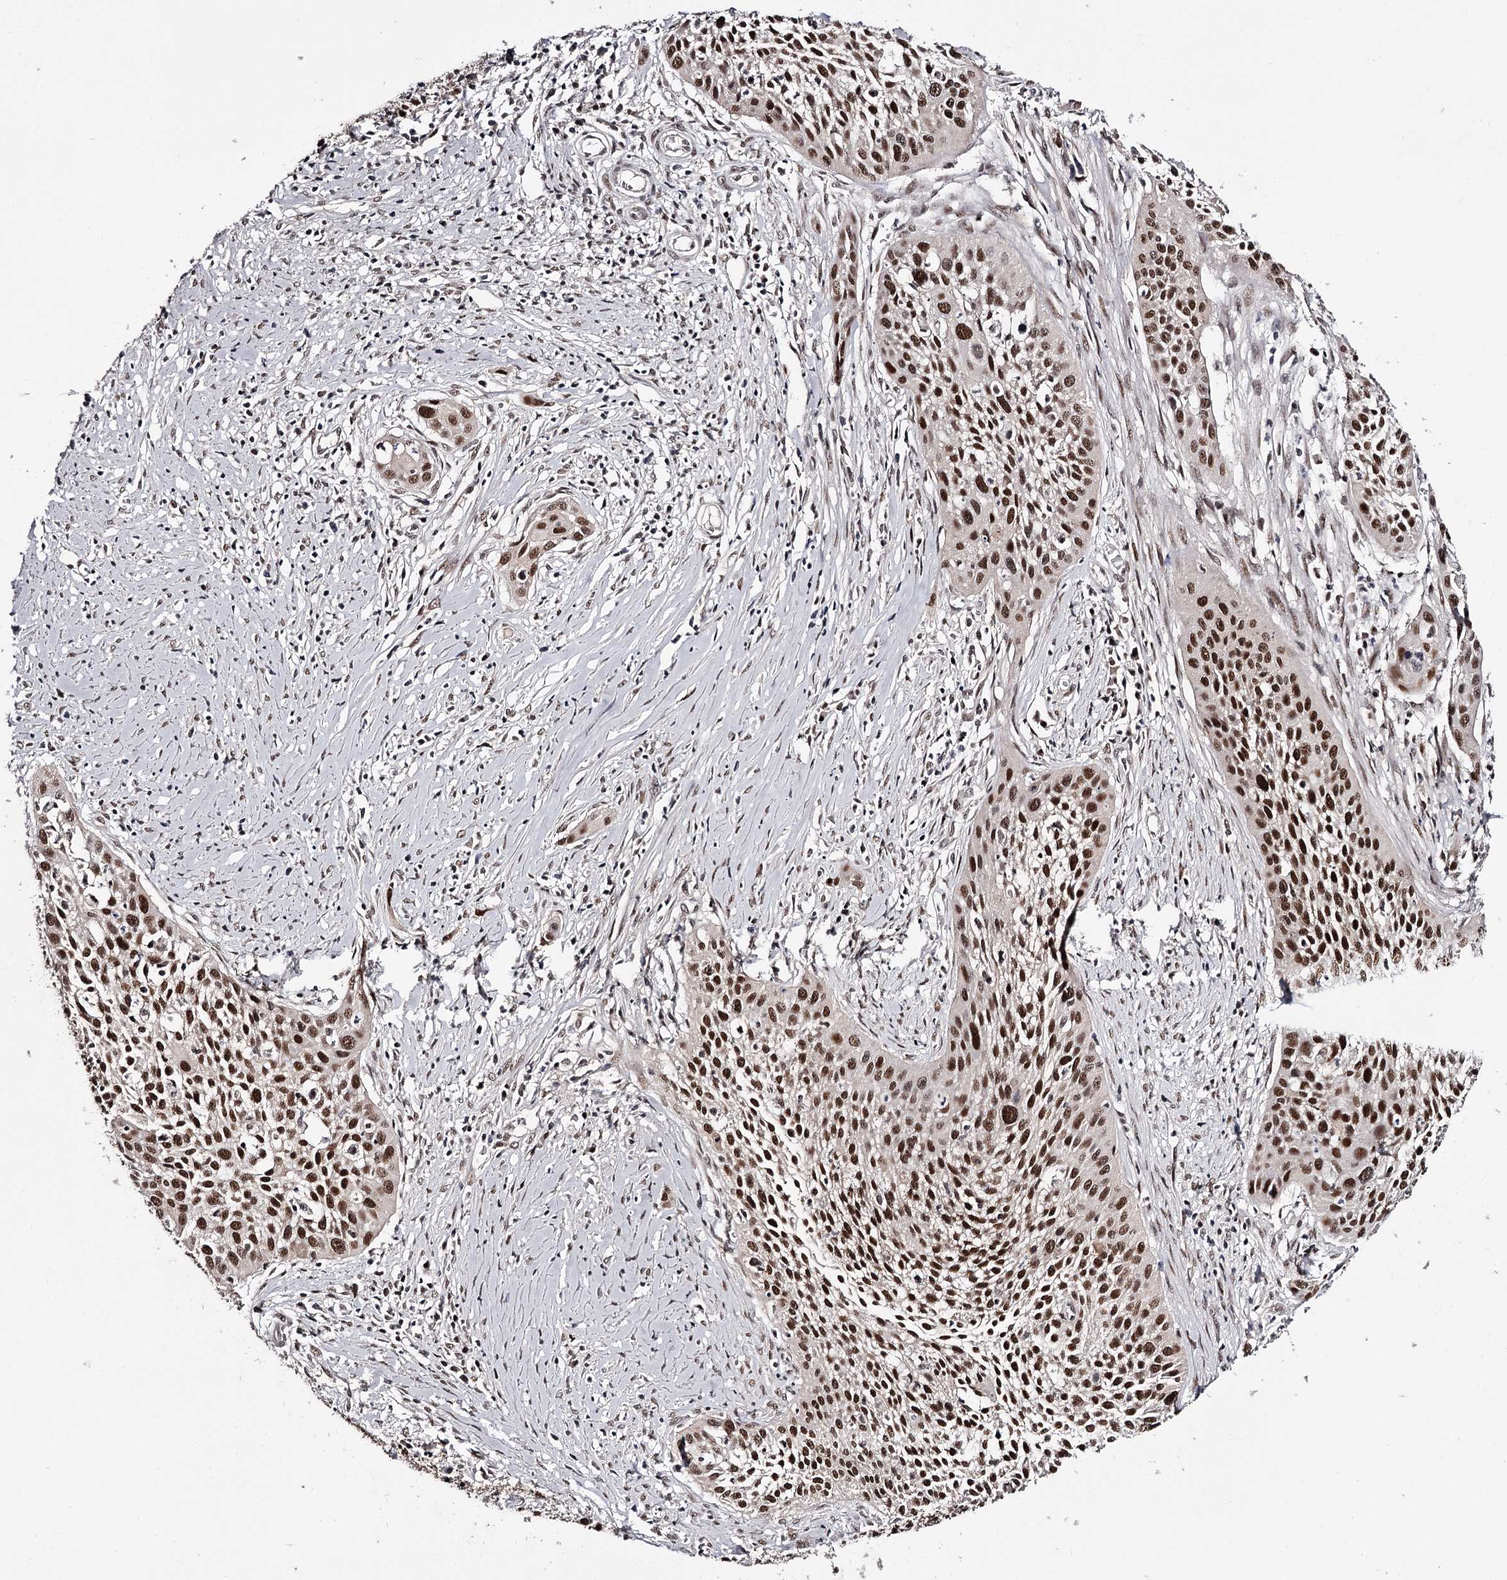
{"staining": {"intensity": "strong", "quantity": ">75%", "location": "nuclear"}, "tissue": "cervical cancer", "cell_type": "Tumor cells", "image_type": "cancer", "snomed": [{"axis": "morphology", "description": "Squamous cell carcinoma, NOS"}, {"axis": "topography", "description": "Cervix"}], "caption": "Approximately >75% of tumor cells in cervical cancer (squamous cell carcinoma) demonstrate strong nuclear protein positivity as visualized by brown immunohistochemical staining.", "gene": "TTC33", "patient": {"sex": "female", "age": 34}}